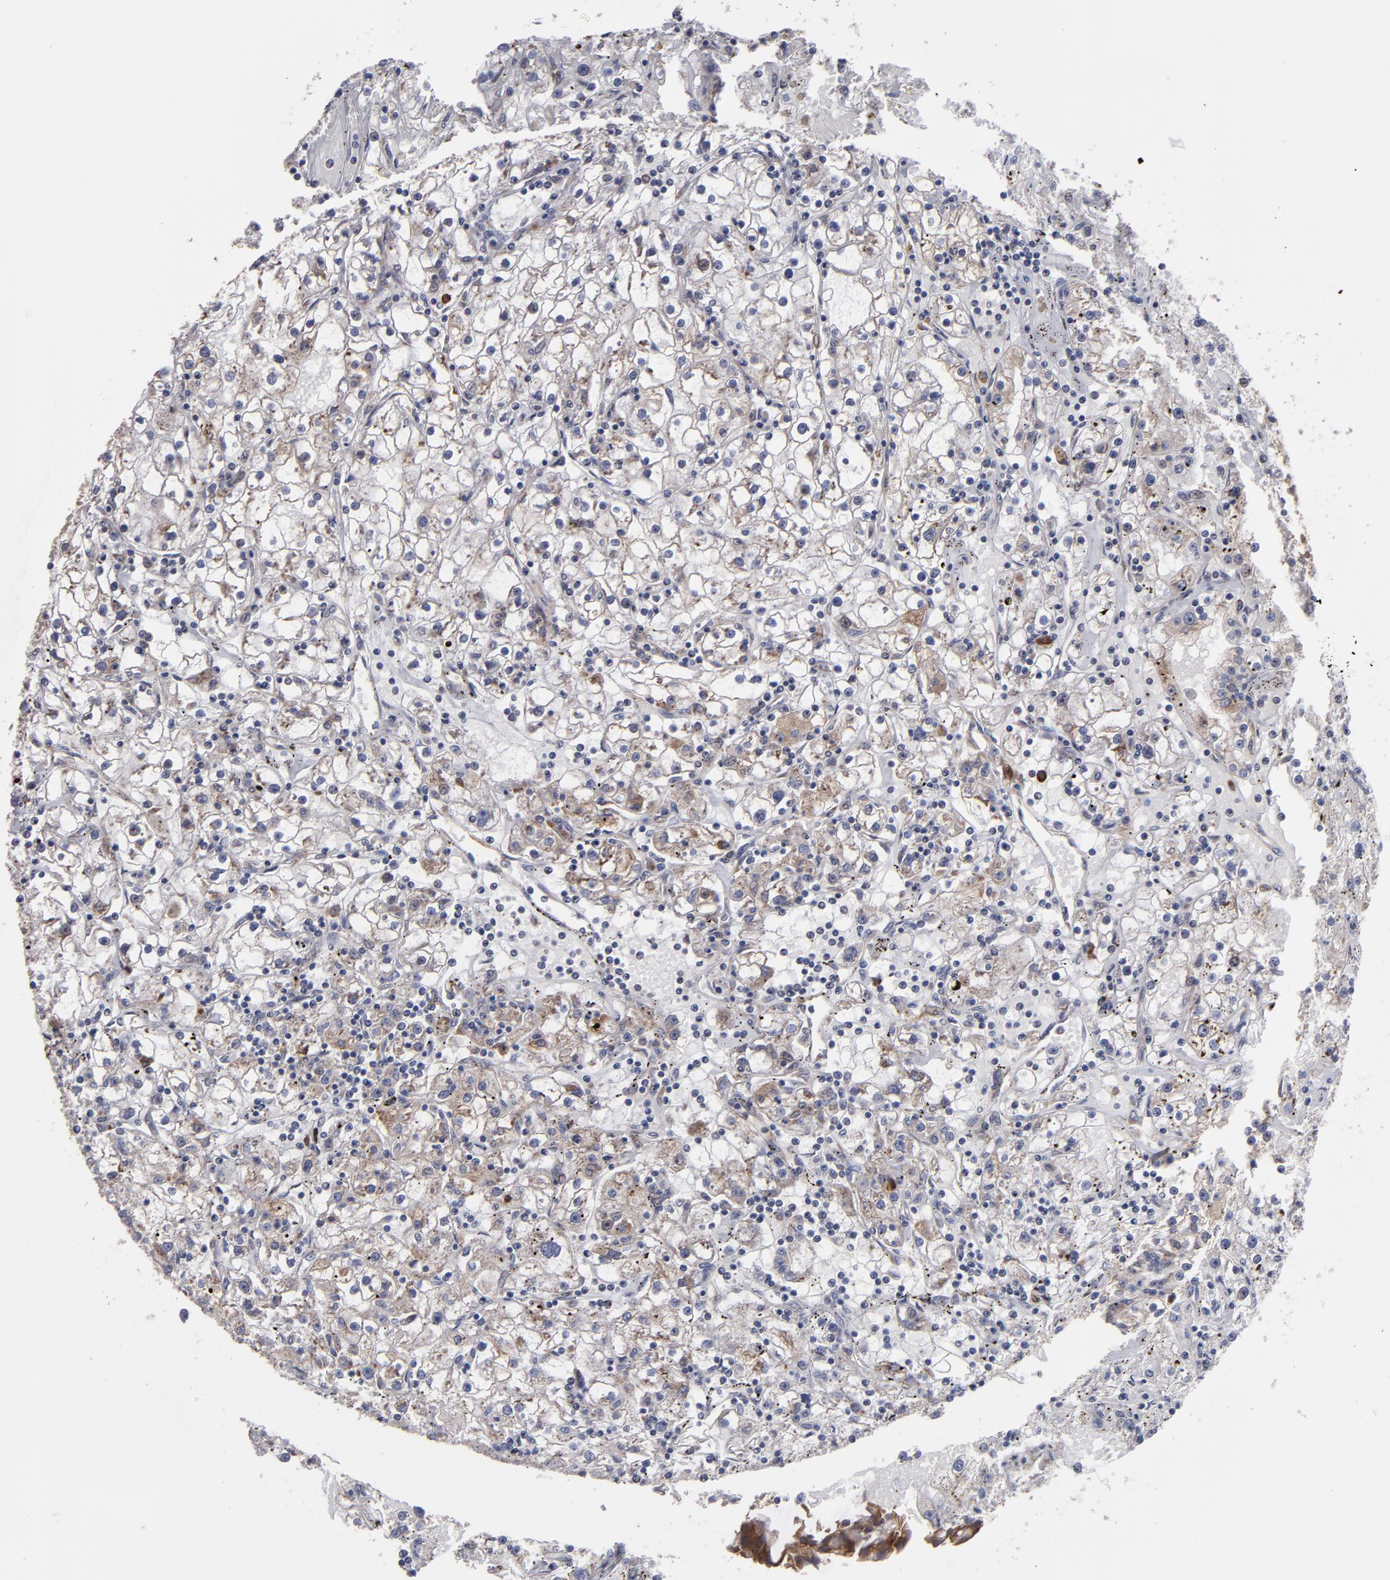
{"staining": {"intensity": "weak", "quantity": "25%-75%", "location": "cytoplasmic/membranous"}, "tissue": "renal cancer", "cell_type": "Tumor cells", "image_type": "cancer", "snomed": [{"axis": "morphology", "description": "Adenocarcinoma, NOS"}, {"axis": "topography", "description": "Kidney"}], "caption": "A low amount of weak cytoplasmic/membranous positivity is seen in about 25%-75% of tumor cells in renal cancer tissue. (Brightfield microscopy of DAB IHC at high magnification).", "gene": "SND1", "patient": {"sex": "male", "age": 56}}